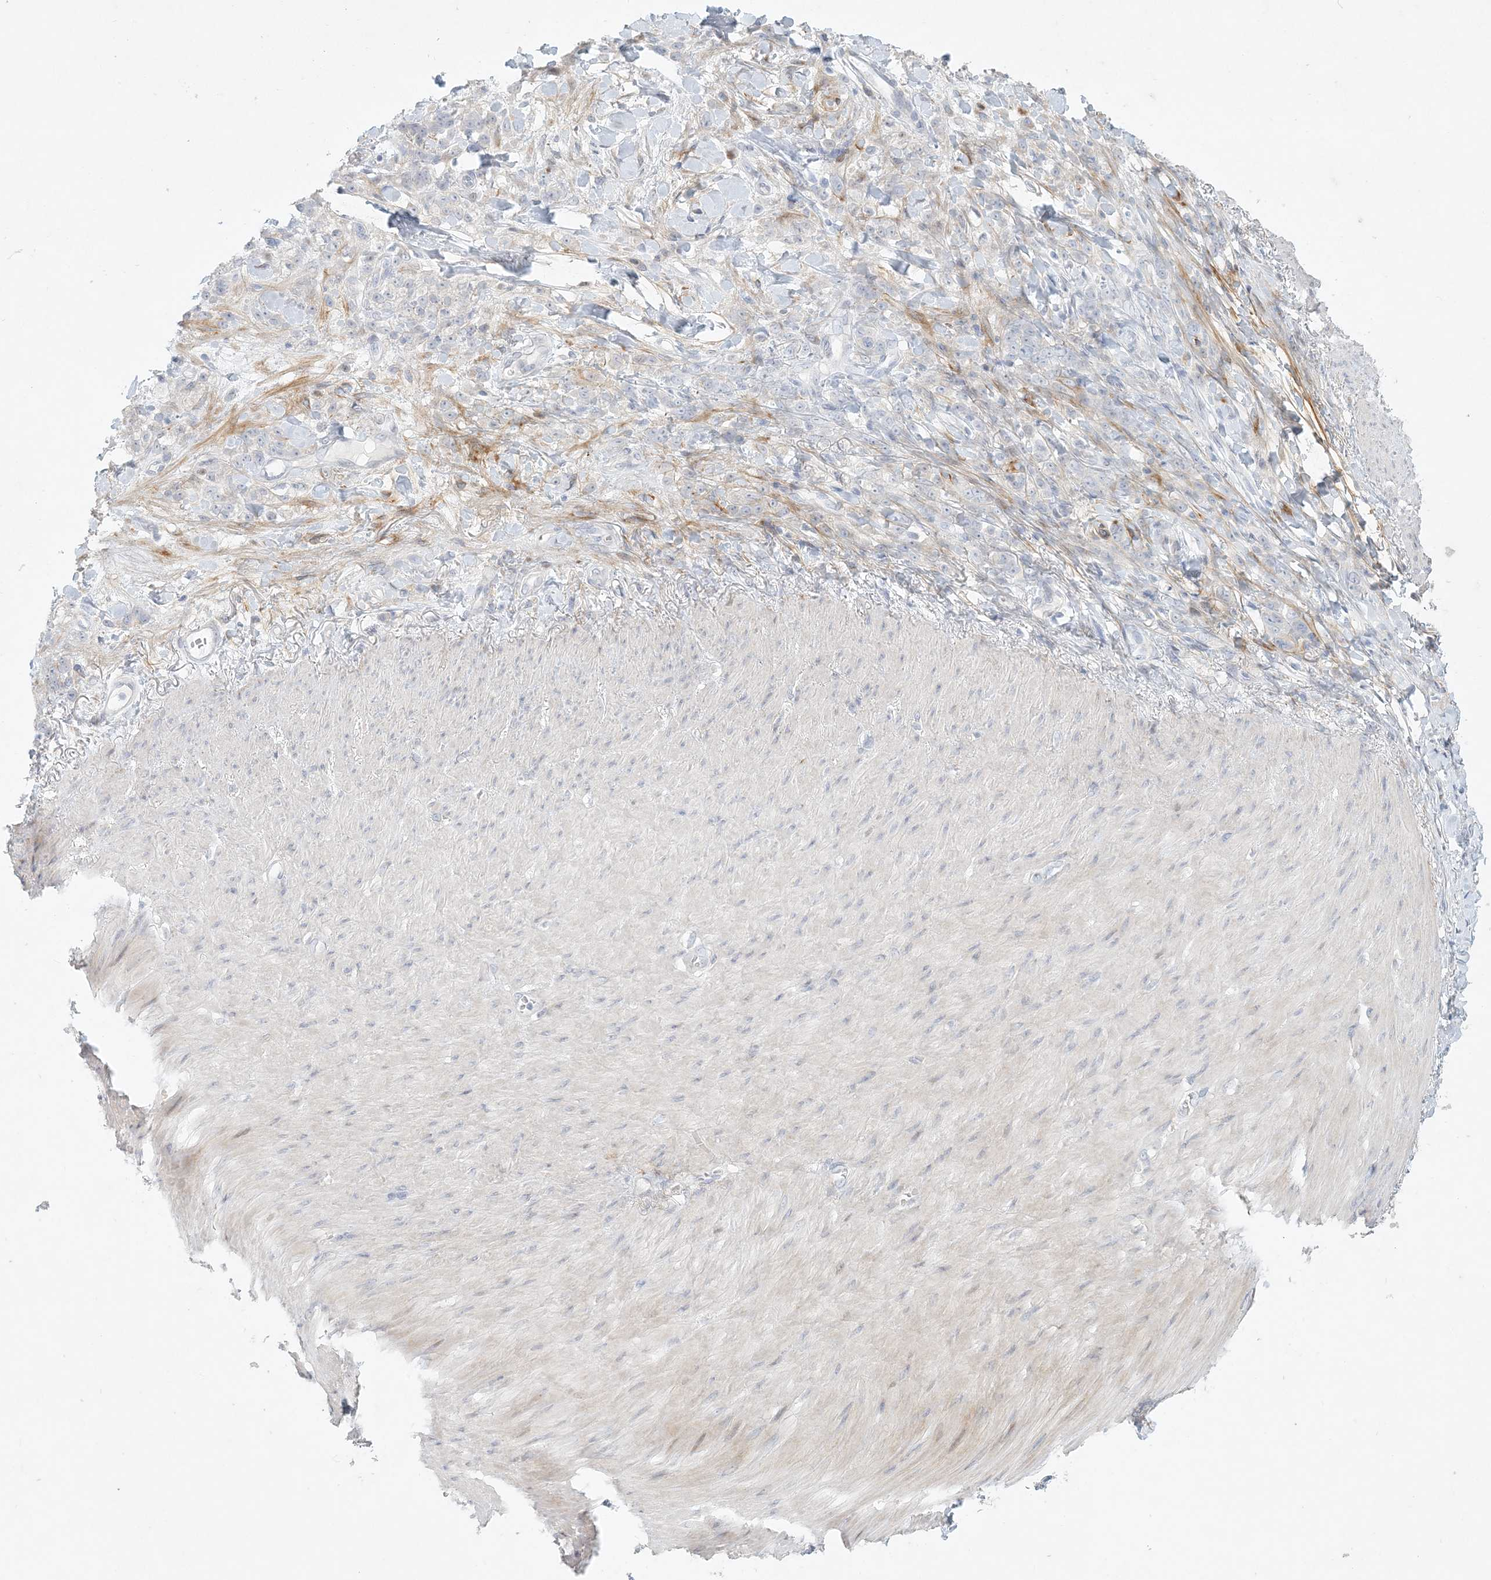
{"staining": {"intensity": "negative", "quantity": "none", "location": "none"}, "tissue": "stomach cancer", "cell_type": "Tumor cells", "image_type": "cancer", "snomed": [{"axis": "morphology", "description": "Normal tissue, NOS"}, {"axis": "morphology", "description": "Adenocarcinoma, NOS"}, {"axis": "topography", "description": "Stomach"}], "caption": "There is no significant staining in tumor cells of stomach adenocarcinoma.", "gene": "ZNF385D", "patient": {"sex": "male", "age": 82}}